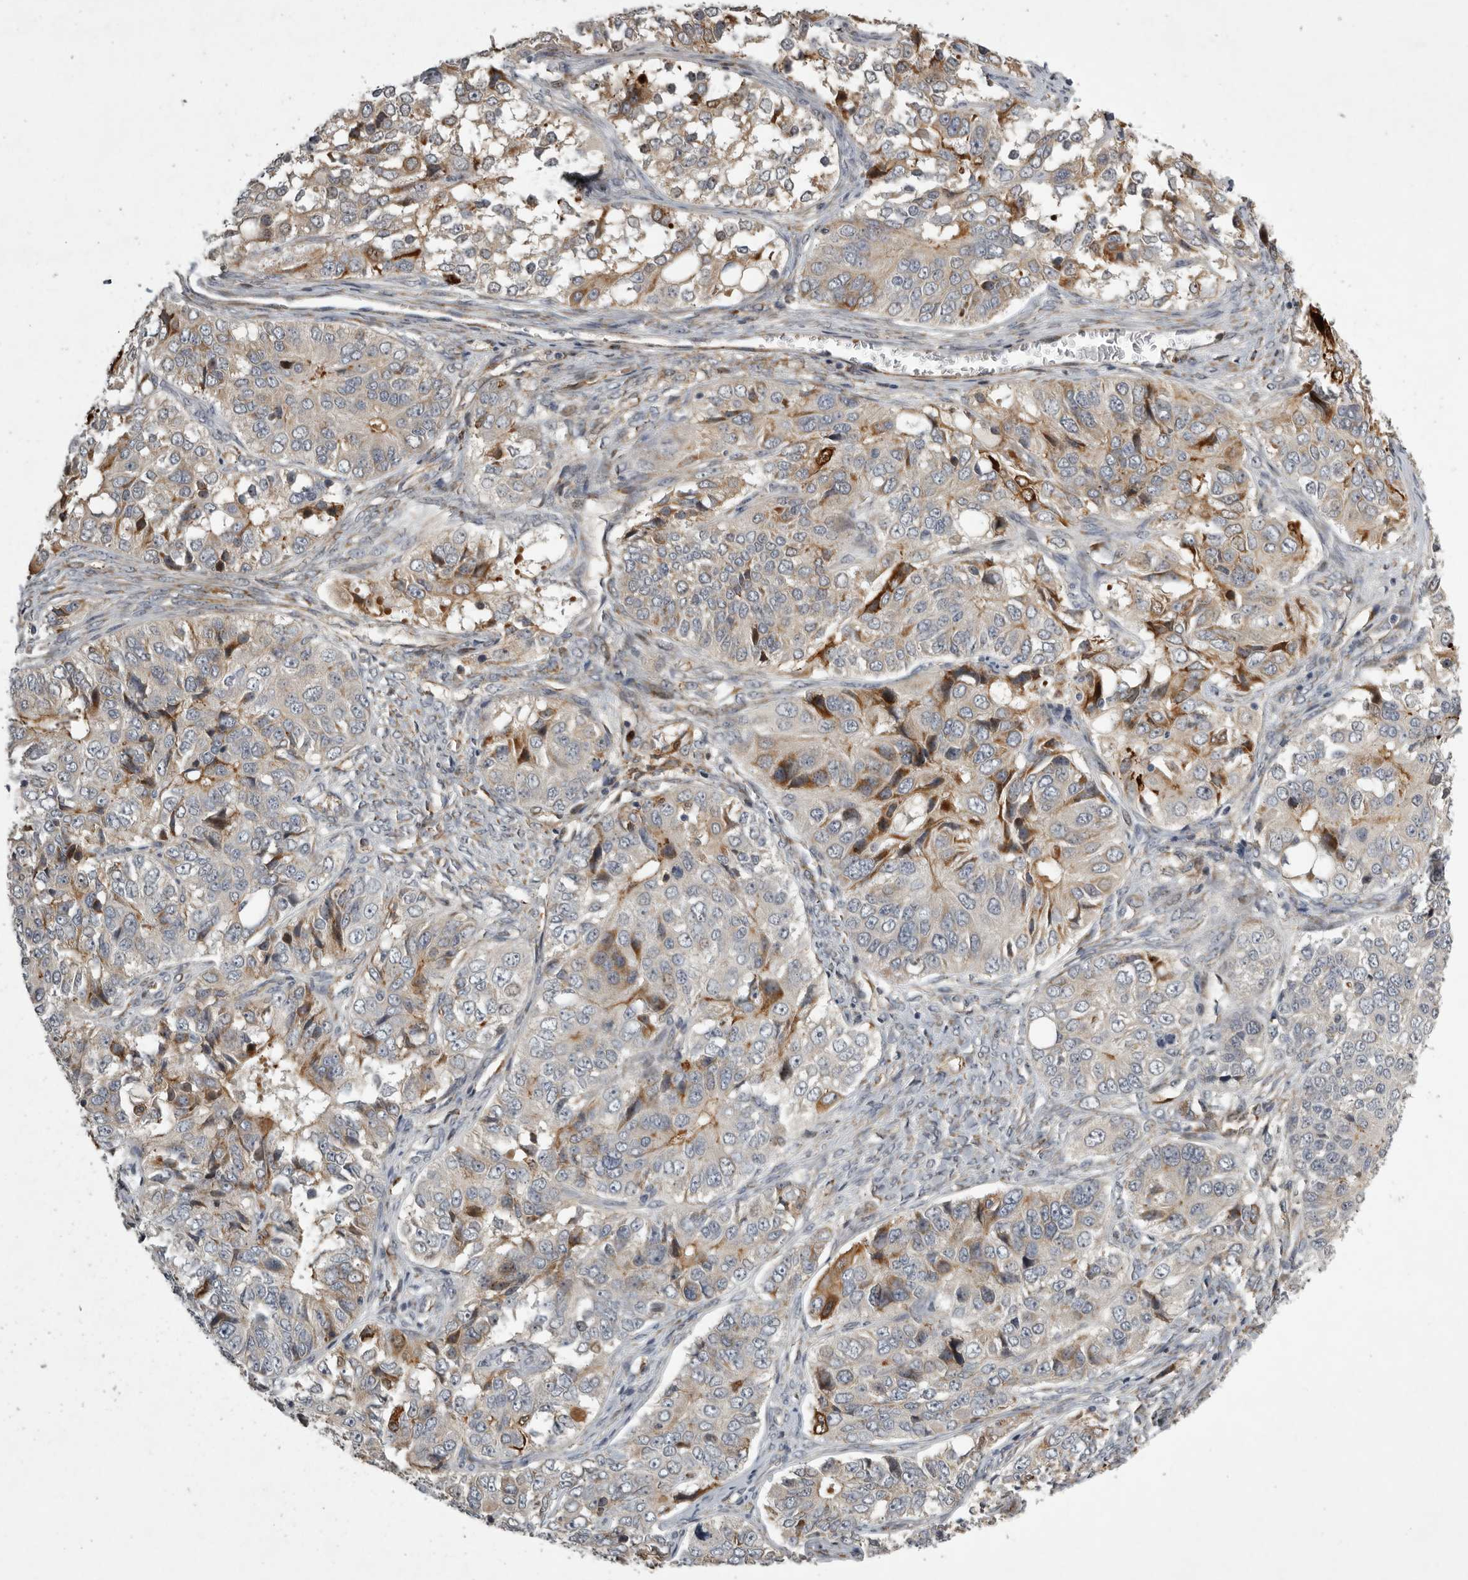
{"staining": {"intensity": "moderate", "quantity": "<25%", "location": "cytoplasmic/membranous"}, "tissue": "ovarian cancer", "cell_type": "Tumor cells", "image_type": "cancer", "snomed": [{"axis": "morphology", "description": "Carcinoma, endometroid"}, {"axis": "topography", "description": "Ovary"}], "caption": "Ovarian cancer (endometroid carcinoma) stained for a protein exhibits moderate cytoplasmic/membranous positivity in tumor cells.", "gene": "MPDZ", "patient": {"sex": "female", "age": 51}}